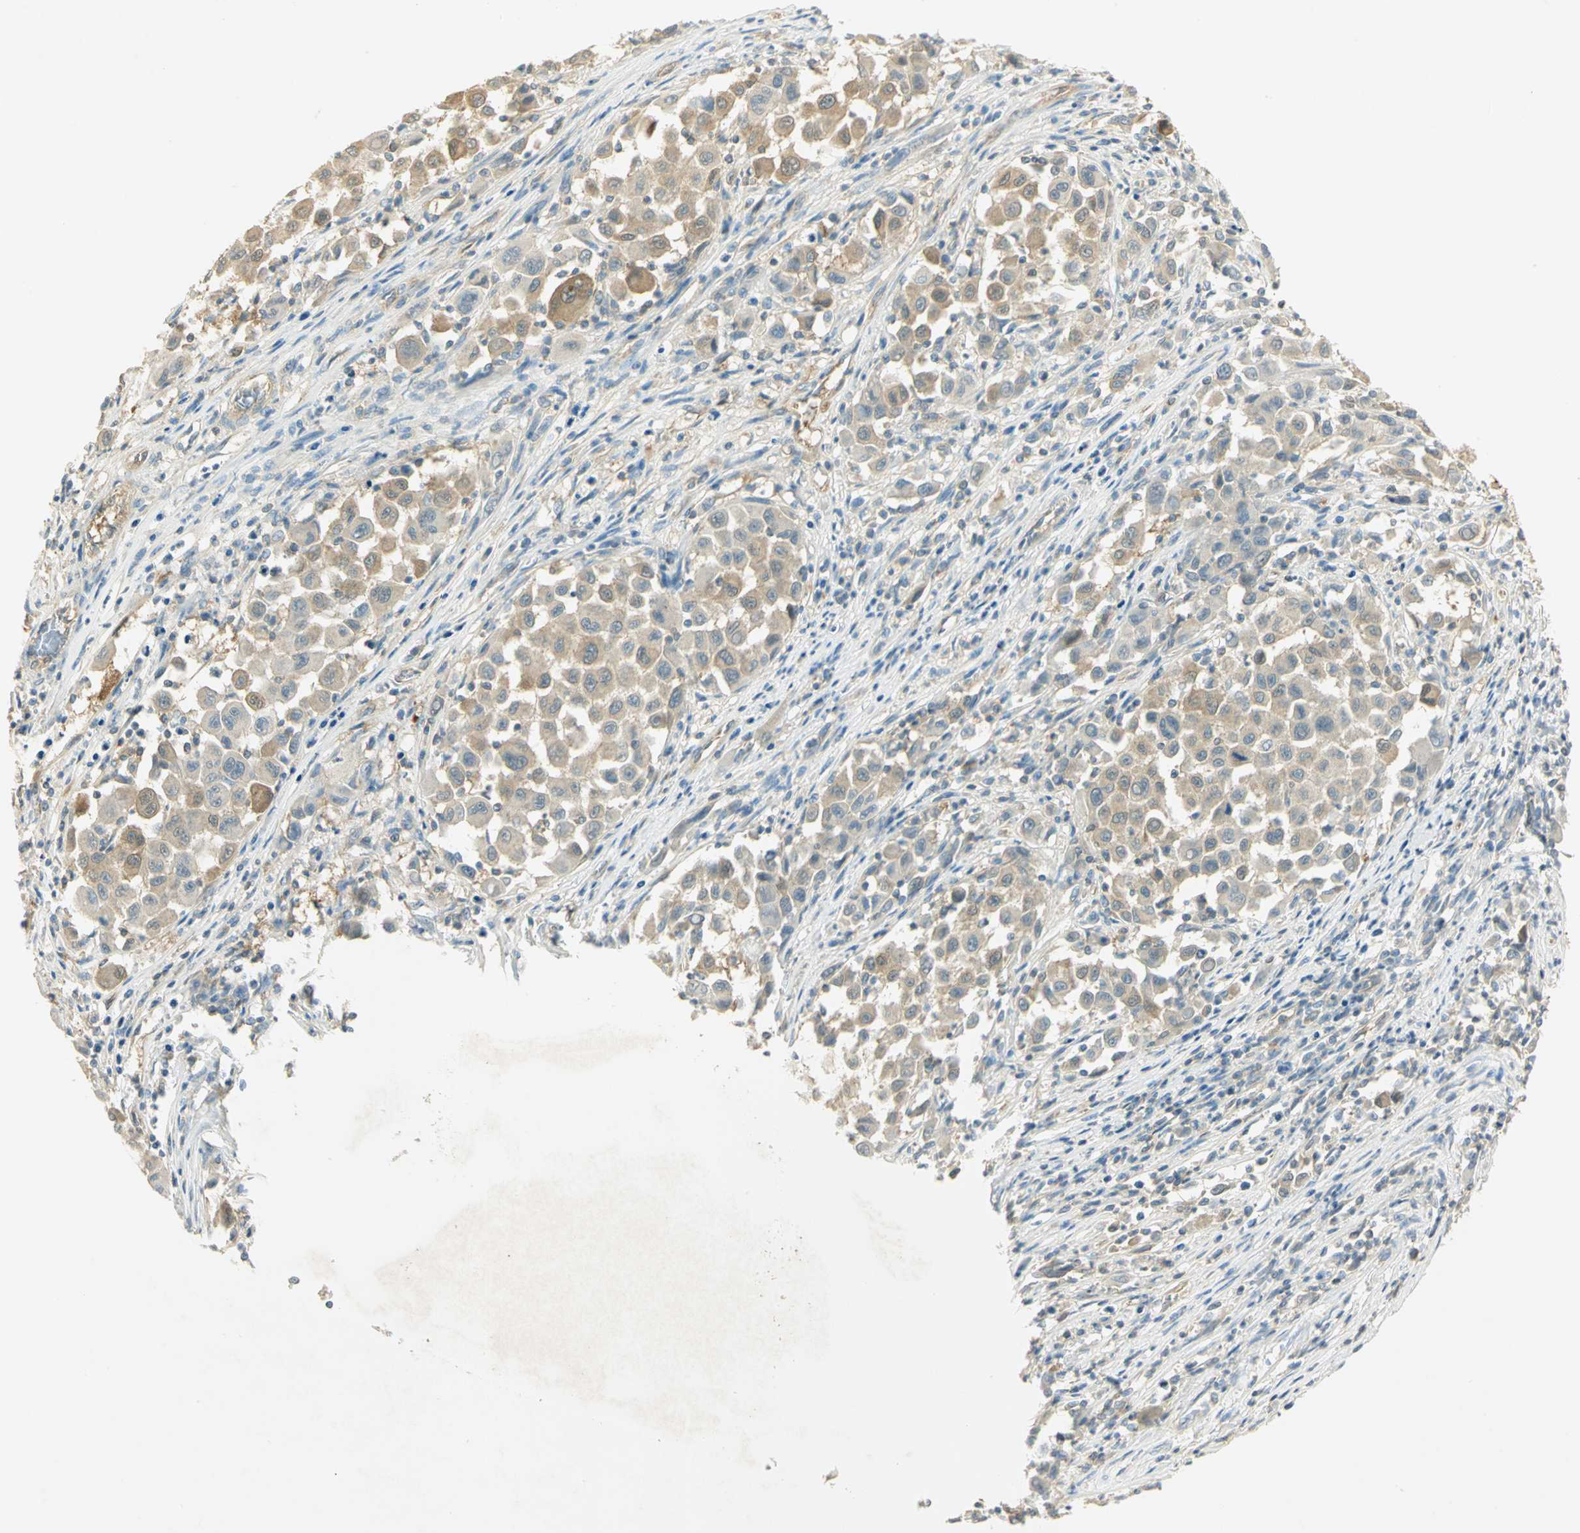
{"staining": {"intensity": "weak", "quantity": ">75%", "location": "cytoplasmic/membranous"}, "tissue": "melanoma", "cell_type": "Tumor cells", "image_type": "cancer", "snomed": [{"axis": "morphology", "description": "Malignant melanoma, Metastatic site"}, {"axis": "topography", "description": "Lymph node"}], "caption": "Protein staining of malignant melanoma (metastatic site) tissue shows weak cytoplasmic/membranous expression in approximately >75% of tumor cells. The staining was performed using DAB, with brown indicating positive protein expression. Nuclei are stained blue with hematoxylin.", "gene": "TSC22D2", "patient": {"sex": "male", "age": 61}}